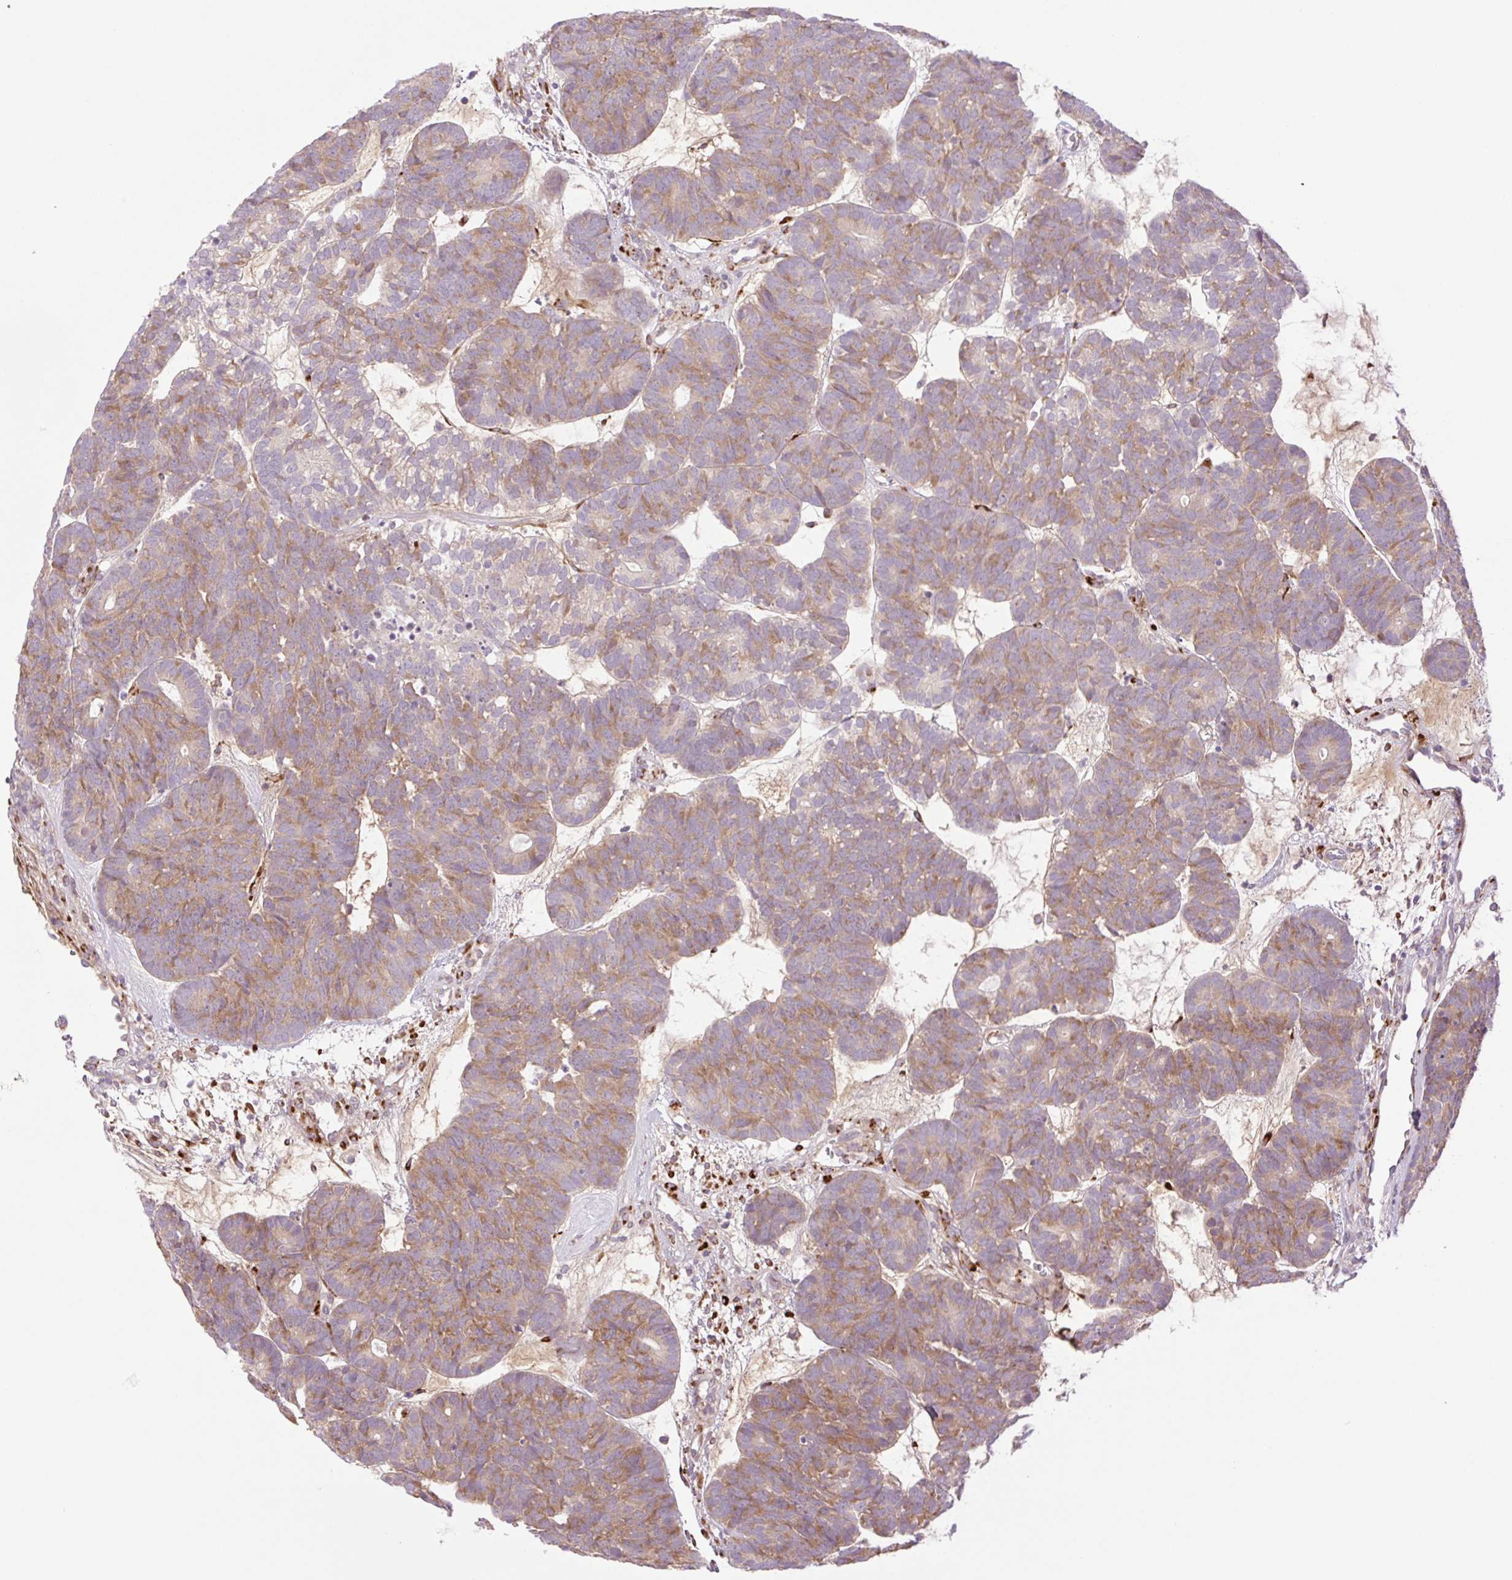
{"staining": {"intensity": "moderate", "quantity": ">75%", "location": "cytoplasmic/membranous"}, "tissue": "head and neck cancer", "cell_type": "Tumor cells", "image_type": "cancer", "snomed": [{"axis": "morphology", "description": "Adenocarcinoma, NOS"}, {"axis": "topography", "description": "Head-Neck"}], "caption": "Head and neck cancer was stained to show a protein in brown. There is medium levels of moderate cytoplasmic/membranous expression in about >75% of tumor cells.", "gene": "COL5A1", "patient": {"sex": "female", "age": 81}}